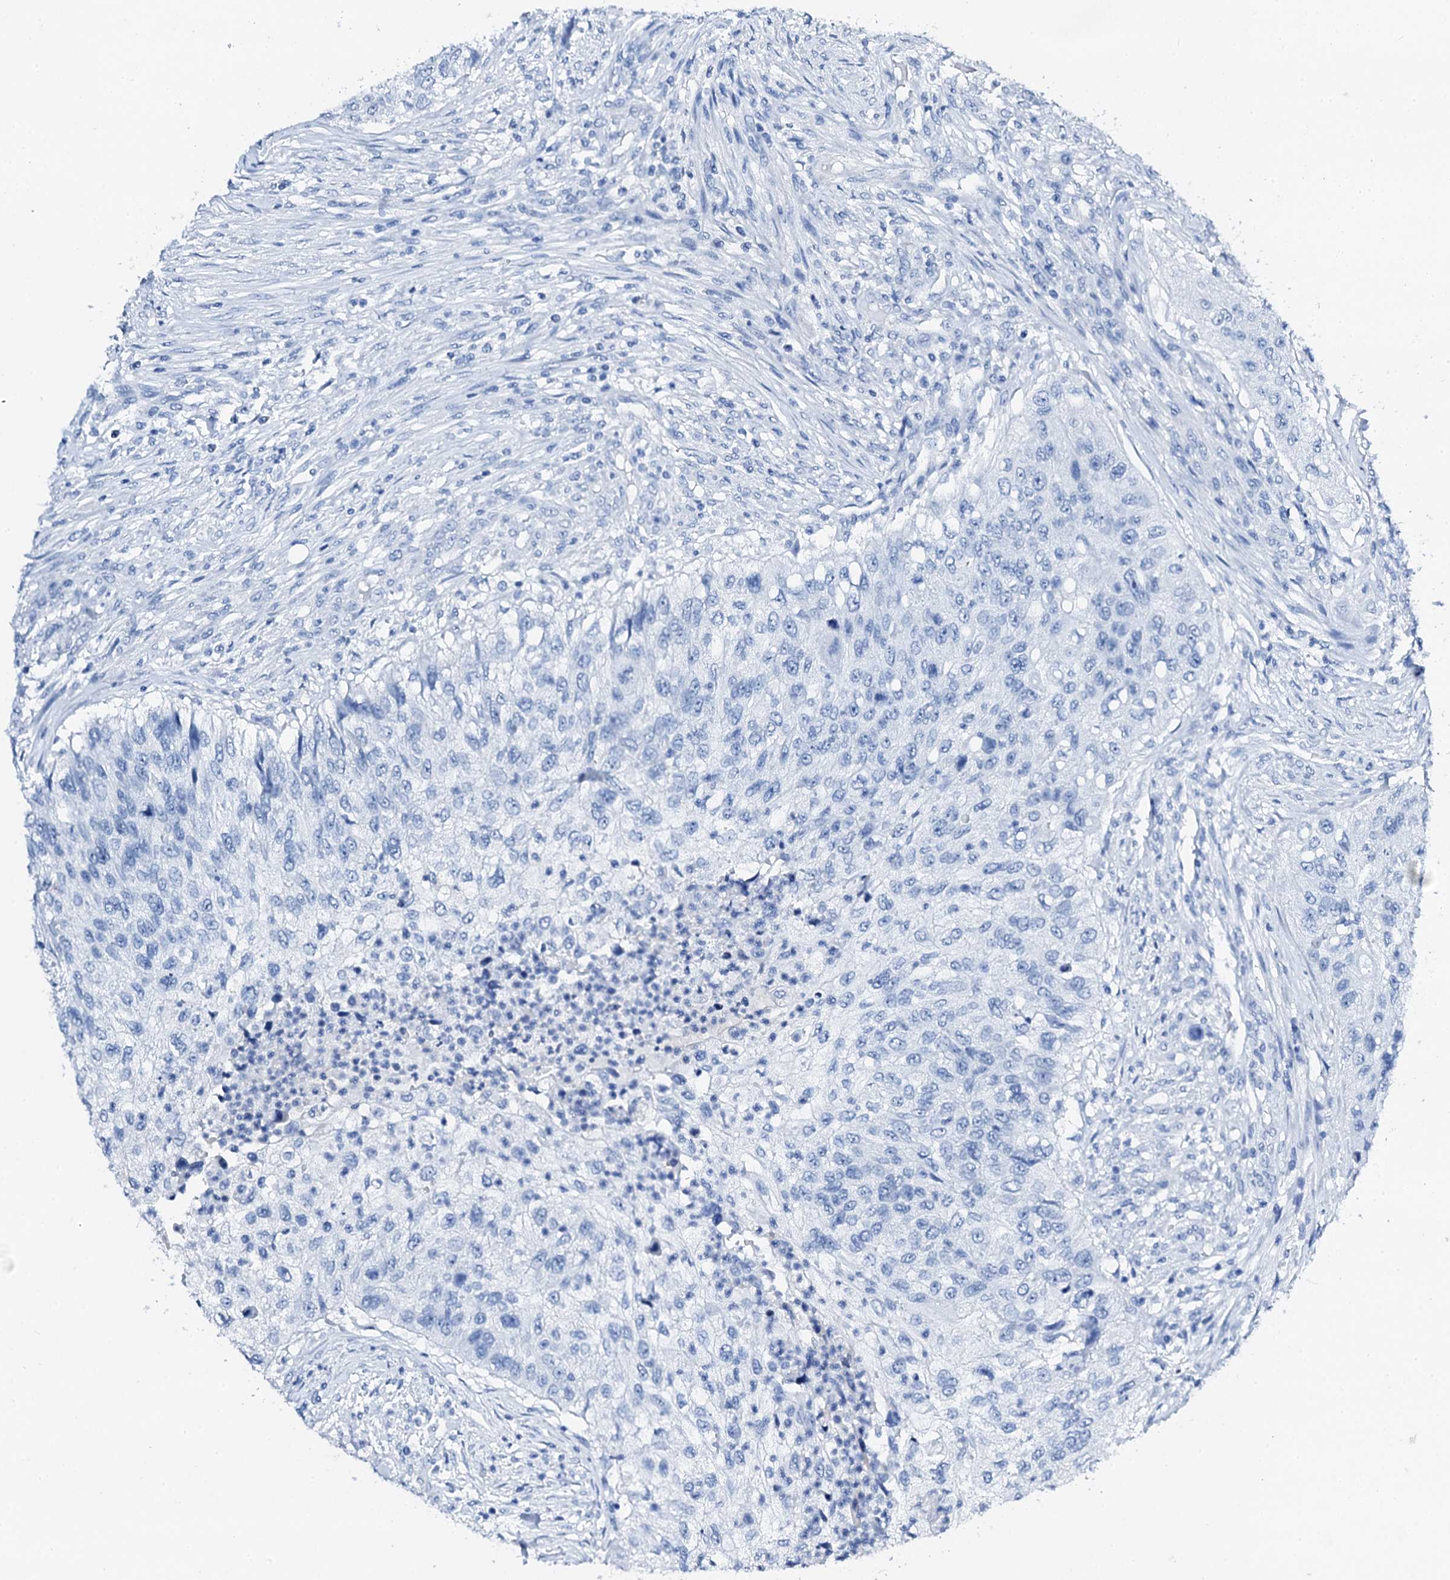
{"staining": {"intensity": "negative", "quantity": "none", "location": "none"}, "tissue": "urothelial cancer", "cell_type": "Tumor cells", "image_type": "cancer", "snomed": [{"axis": "morphology", "description": "Urothelial carcinoma, High grade"}, {"axis": "topography", "description": "Urinary bladder"}], "caption": "DAB (3,3'-diaminobenzidine) immunohistochemical staining of urothelial cancer shows no significant positivity in tumor cells. The staining was performed using DAB to visualize the protein expression in brown, while the nuclei were stained in blue with hematoxylin (Magnification: 20x).", "gene": "PTH", "patient": {"sex": "female", "age": 60}}